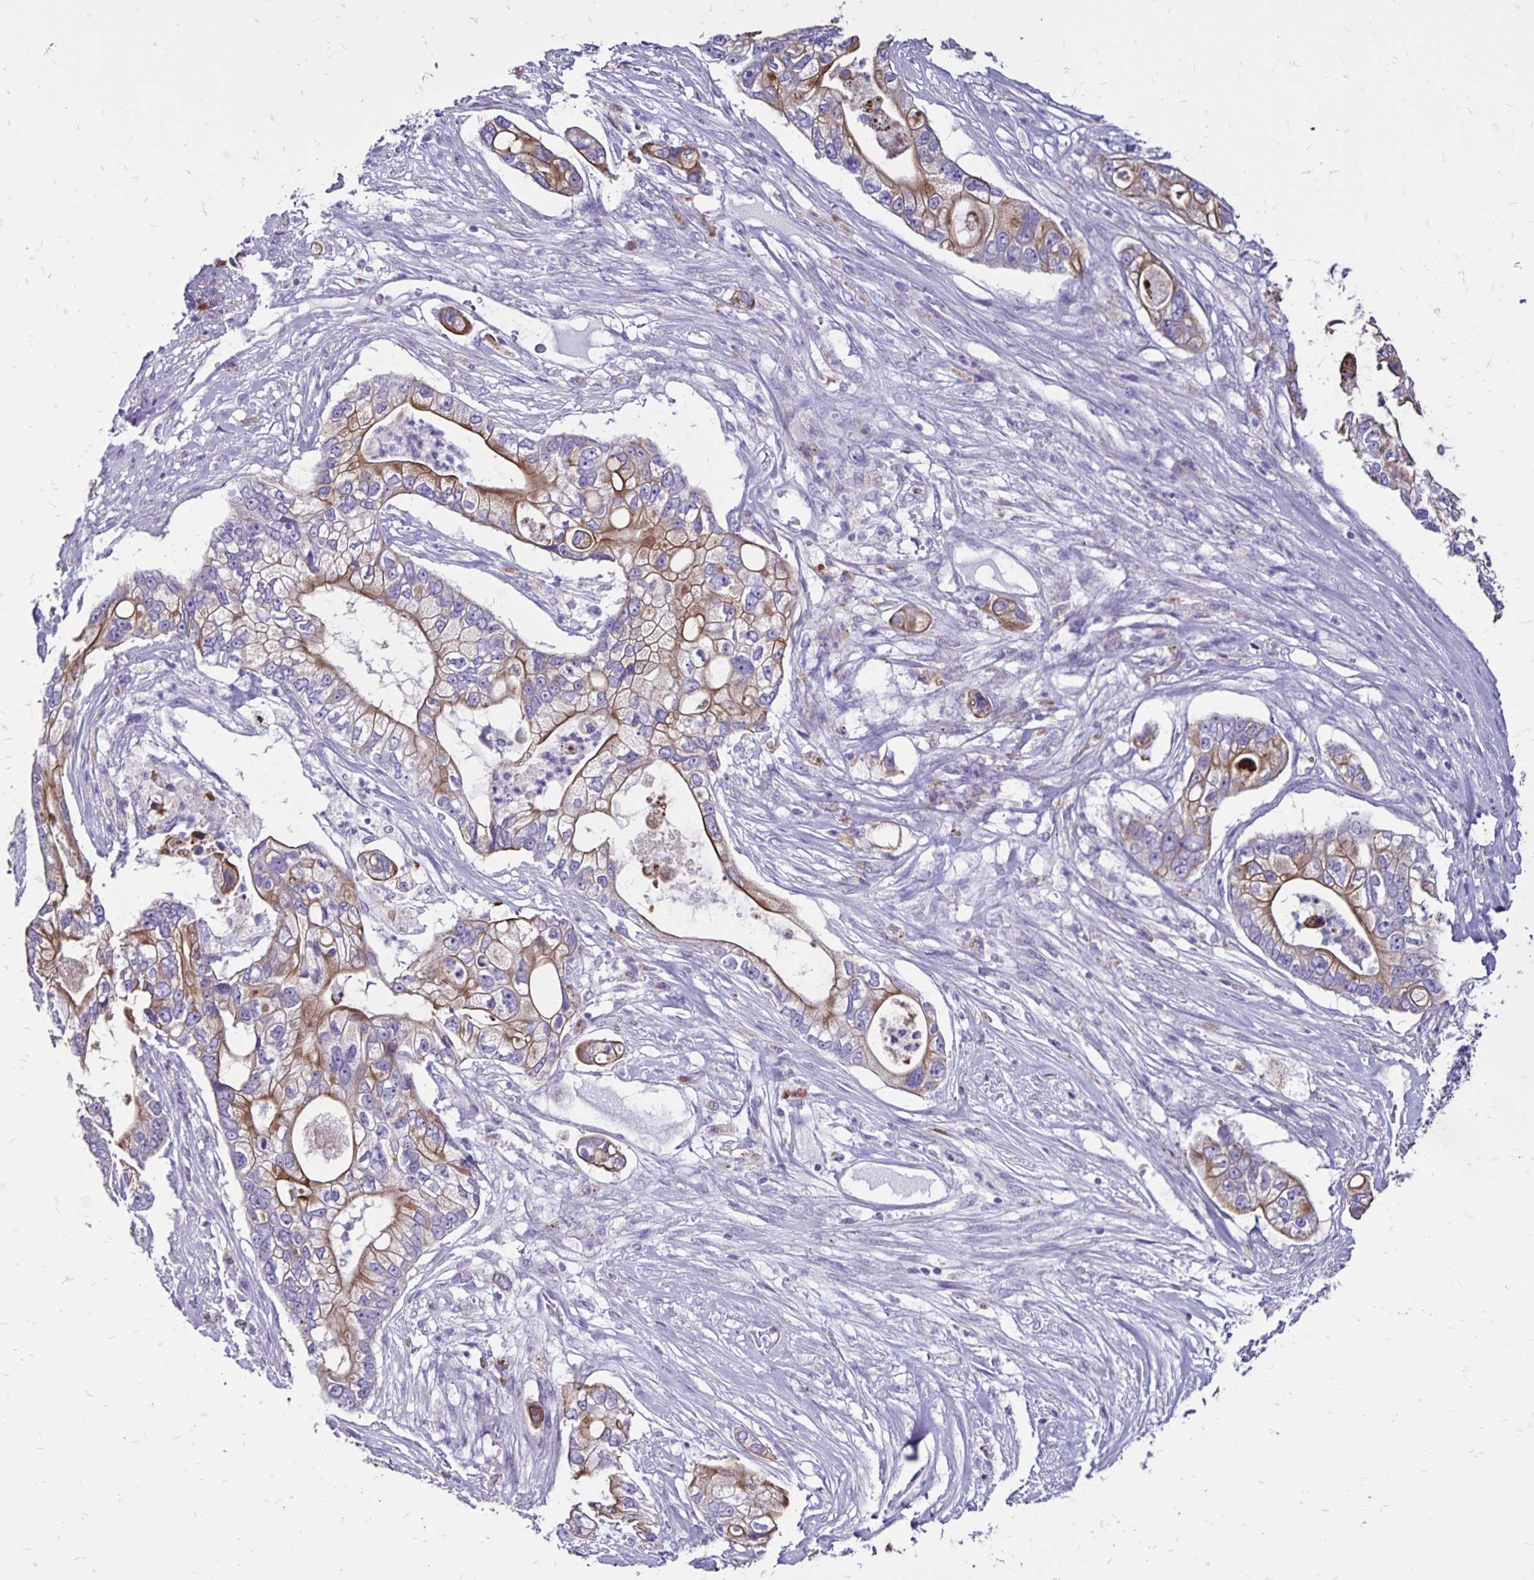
{"staining": {"intensity": "moderate", "quantity": "25%-75%", "location": "cytoplasmic/membranous"}, "tissue": "pancreatic cancer", "cell_type": "Tumor cells", "image_type": "cancer", "snomed": [{"axis": "morphology", "description": "Adenocarcinoma, NOS"}, {"axis": "topography", "description": "Pancreas"}], "caption": "Adenocarcinoma (pancreatic) stained with immunohistochemistry displays moderate cytoplasmic/membranous expression in about 25%-75% of tumor cells.", "gene": "EVPL", "patient": {"sex": "female", "age": 69}}